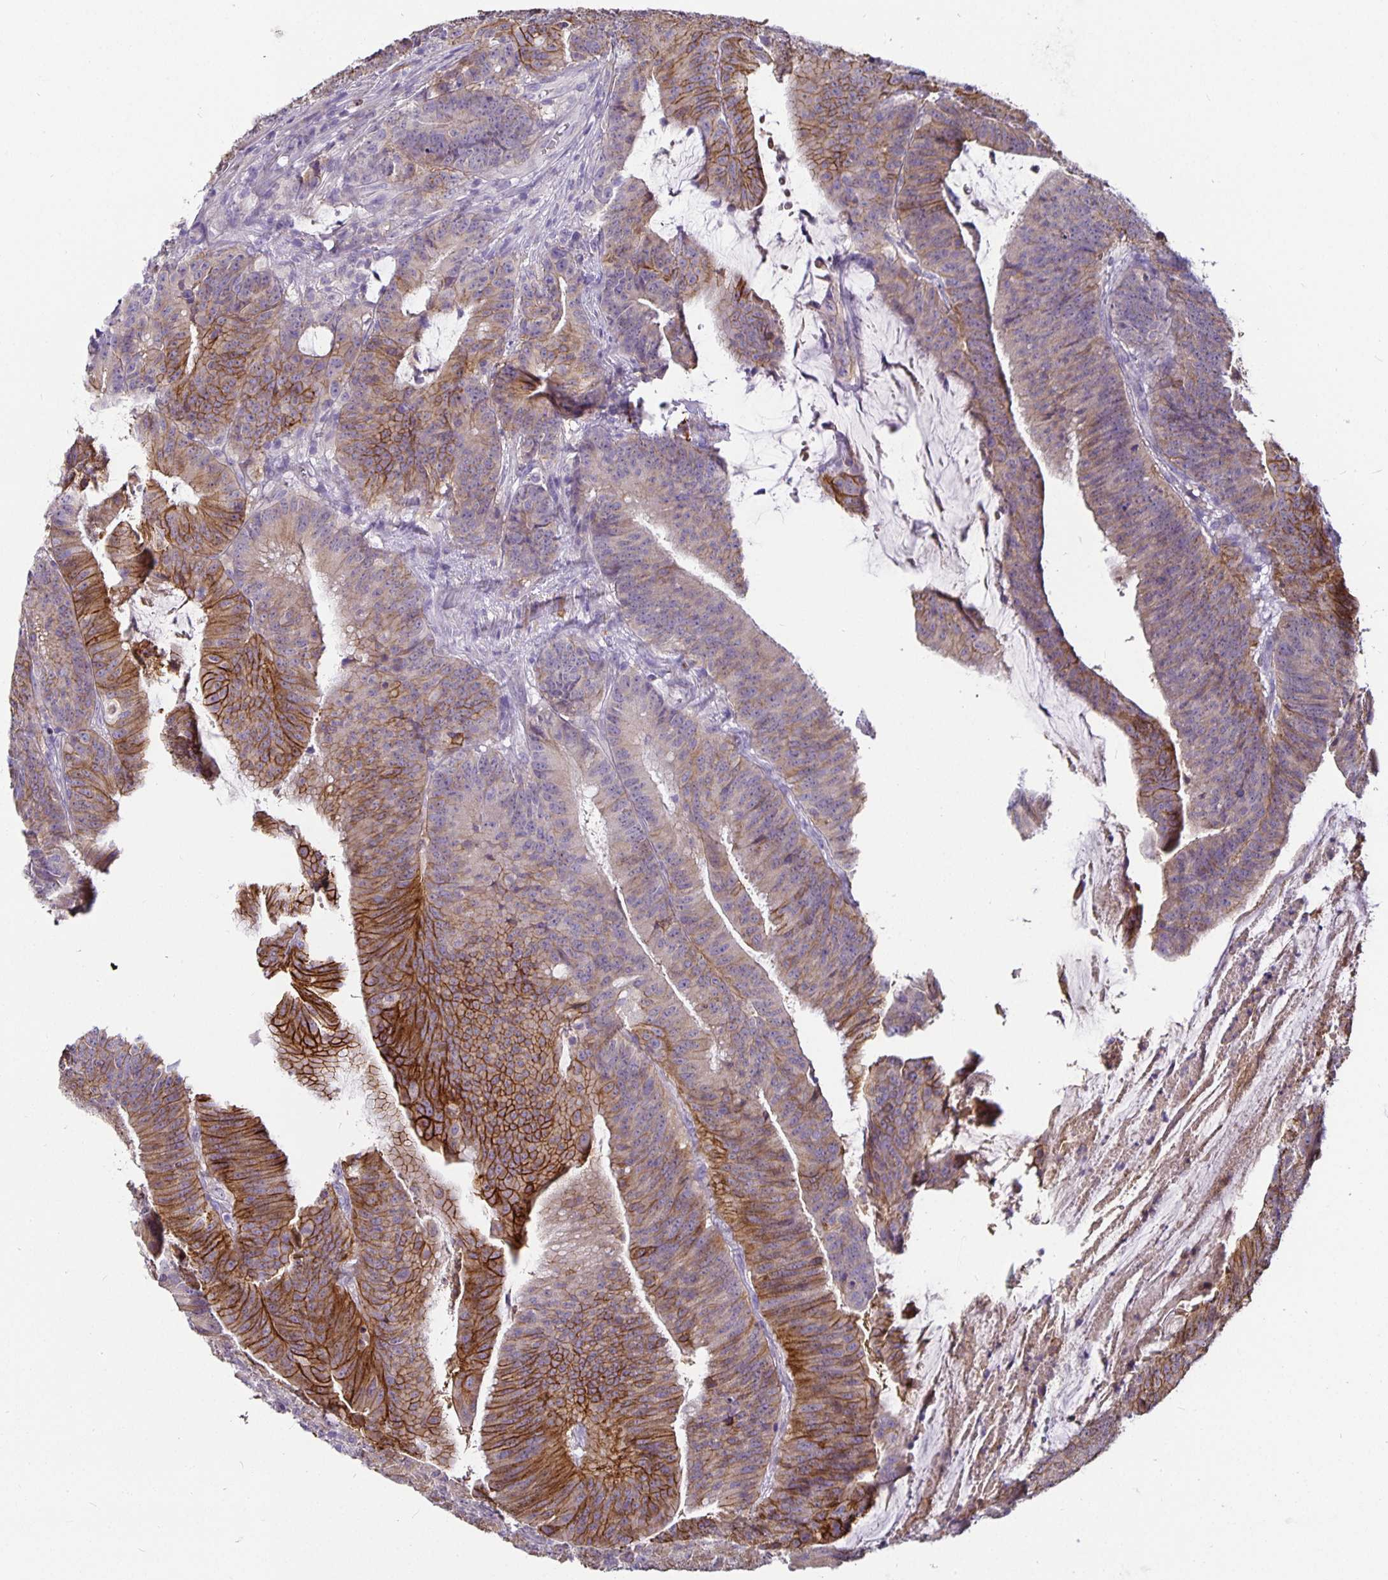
{"staining": {"intensity": "moderate", "quantity": "25%-75%", "location": "cytoplasmic/membranous"}, "tissue": "colorectal cancer", "cell_type": "Tumor cells", "image_type": "cancer", "snomed": [{"axis": "morphology", "description": "Adenocarcinoma, NOS"}, {"axis": "topography", "description": "Colon"}], "caption": "Immunohistochemical staining of adenocarcinoma (colorectal) exhibits moderate cytoplasmic/membranous protein expression in approximately 25%-75% of tumor cells. (DAB = brown stain, brightfield microscopy at high magnification).", "gene": "CA12", "patient": {"sex": "female", "age": 78}}